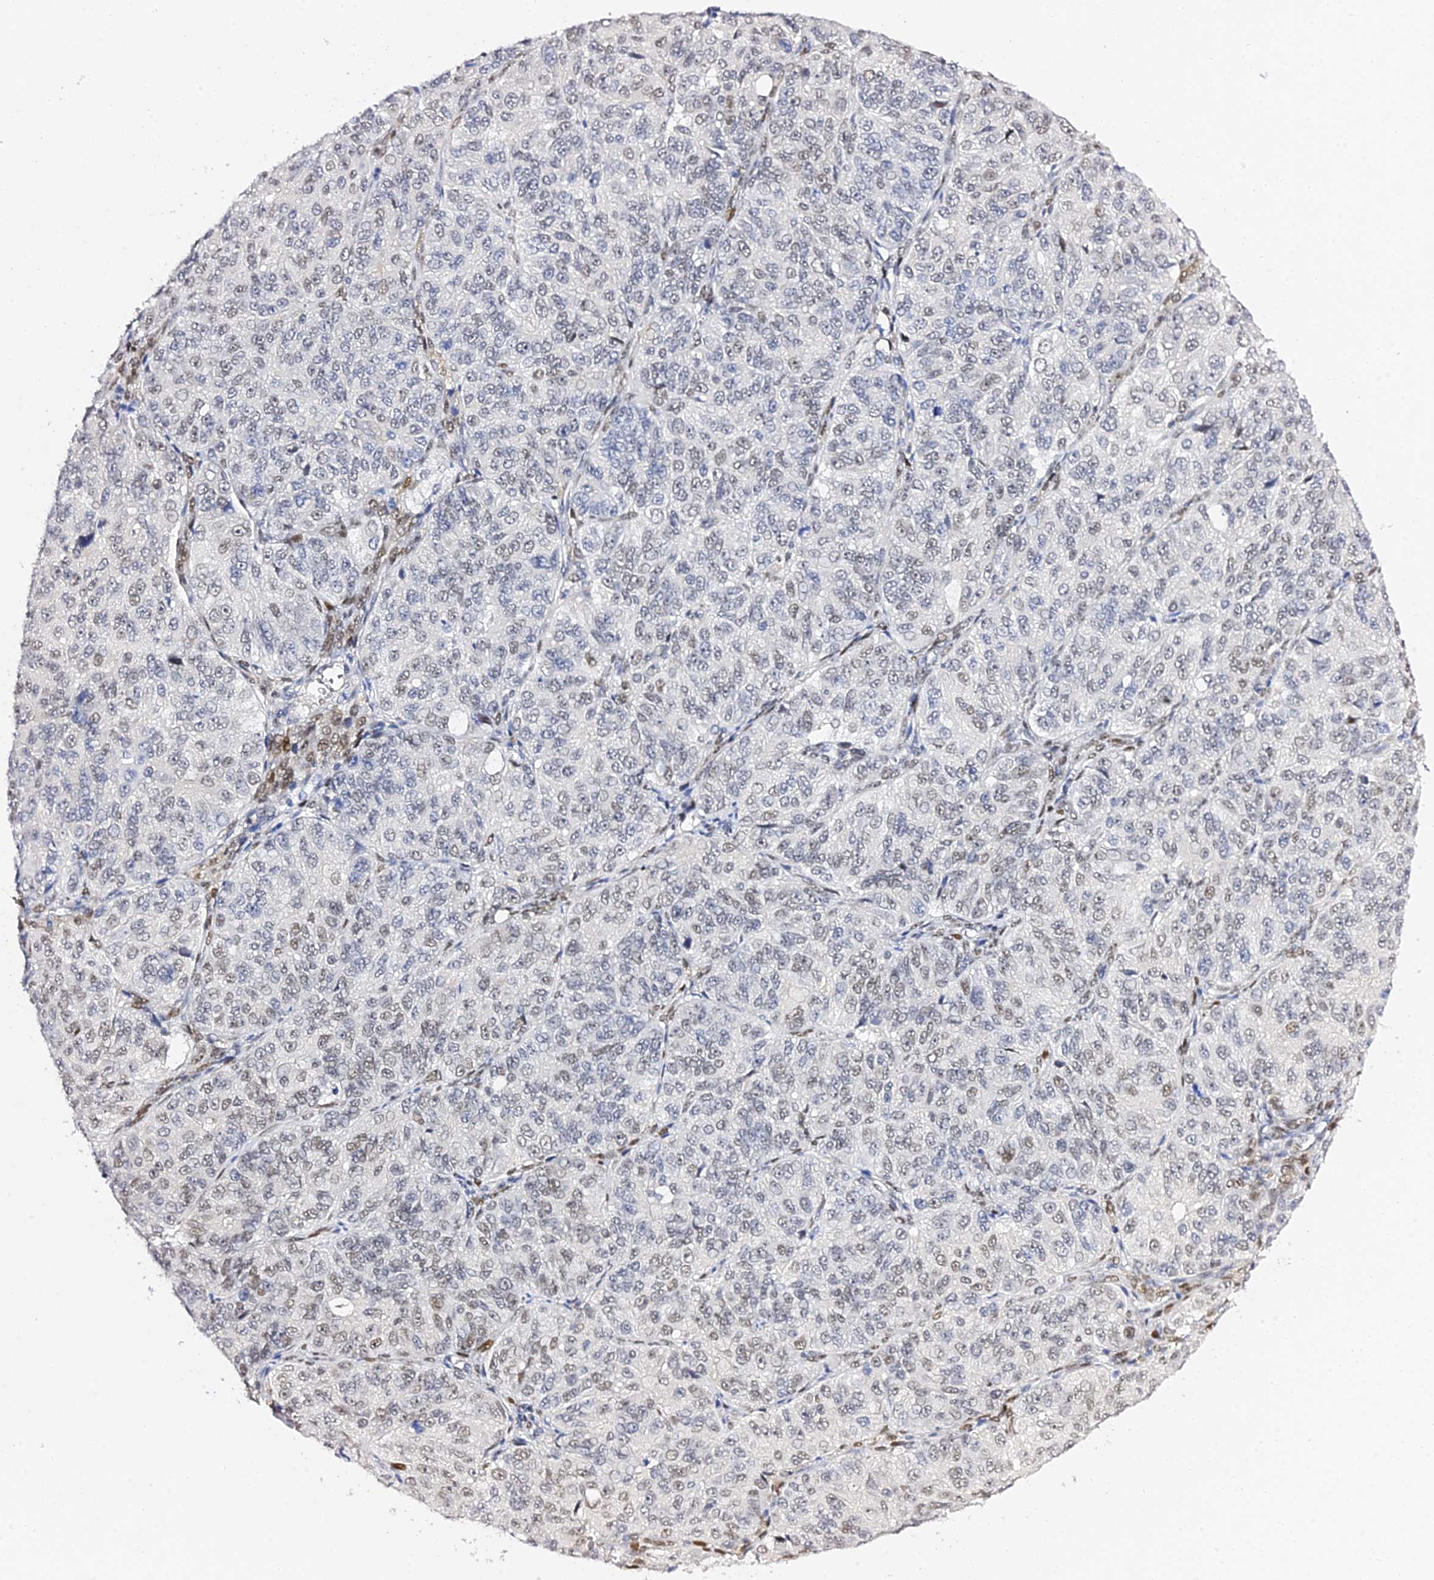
{"staining": {"intensity": "weak", "quantity": "<25%", "location": "nuclear"}, "tissue": "ovarian cancer", "cell_type": "Tumor cells", "image_type": "cancer", "snomed": [{"axis": "morphology", "description": "Carcinoma, endometroid"}, {"axis": "topography", "description": "Ovary"}], "caption": "A high-resolution photomicrograph shows IHC staining of ovarian cancer, which demonstrates no significant positivity in tumor cells.", "gene": "POFUT2", "patient": {"sex": "female", "age": 51}}